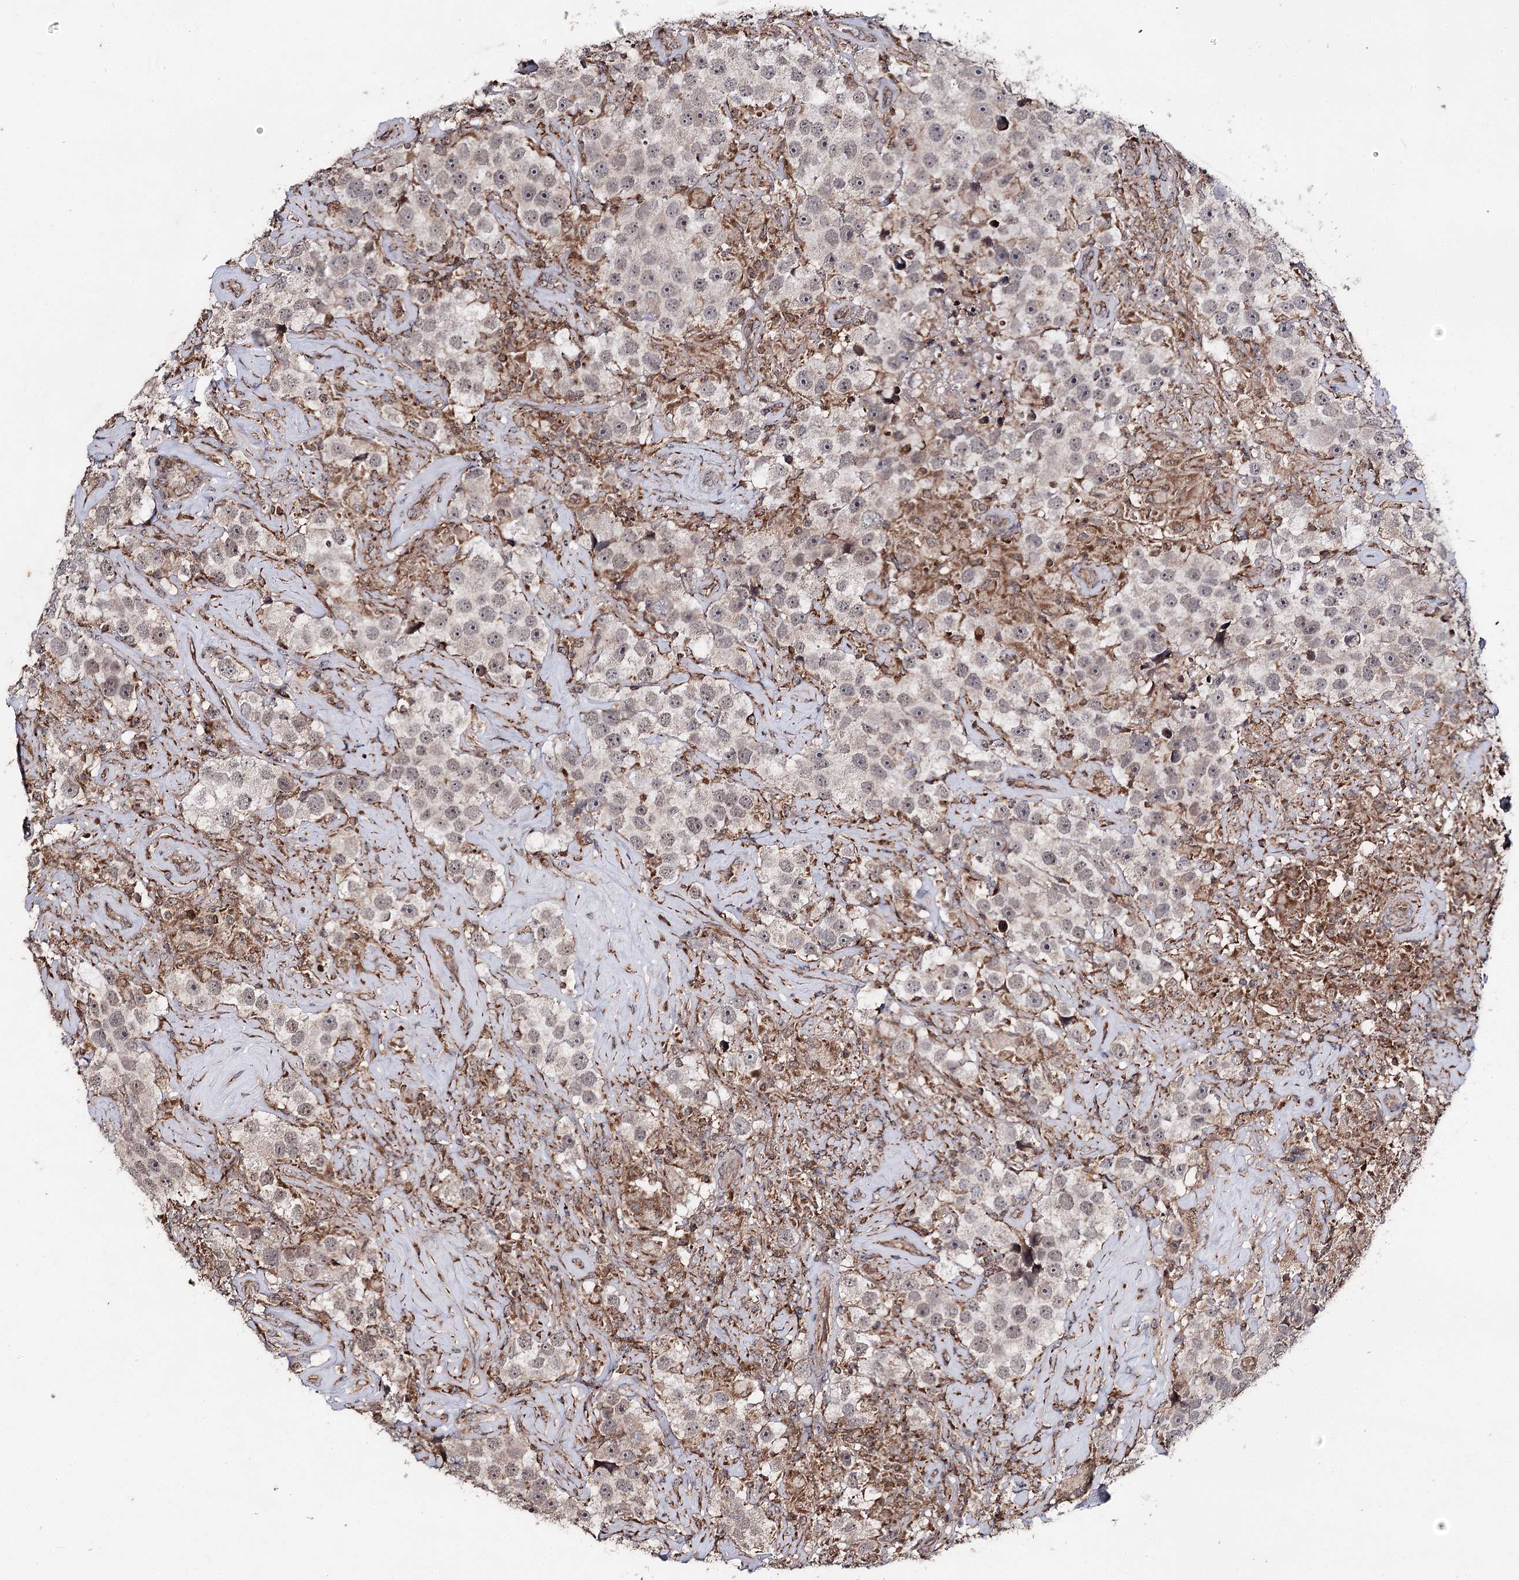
{"staining": {"intensity": "weak", "quantity": "<25%", "location": "nuclear"}, "tissue": "testis cancer", "cell_type": "Tumor cells", "image_type": "cancer", "snomed": [{"axis": "morphology", "description": "Seminoma, NOS"}, {"axis": "topography", "description": "Testis"}], "caption": "Tumor cells show no significant protein staining in testis cancer (seminoma). The staining is performed using DAB (3,3'-diaminobenzidine) brown chromogen with nuclei counter-stained in using hematoxylin.", "gene": "MINDY3", "patient": {"sex": "male", "age": 49}}